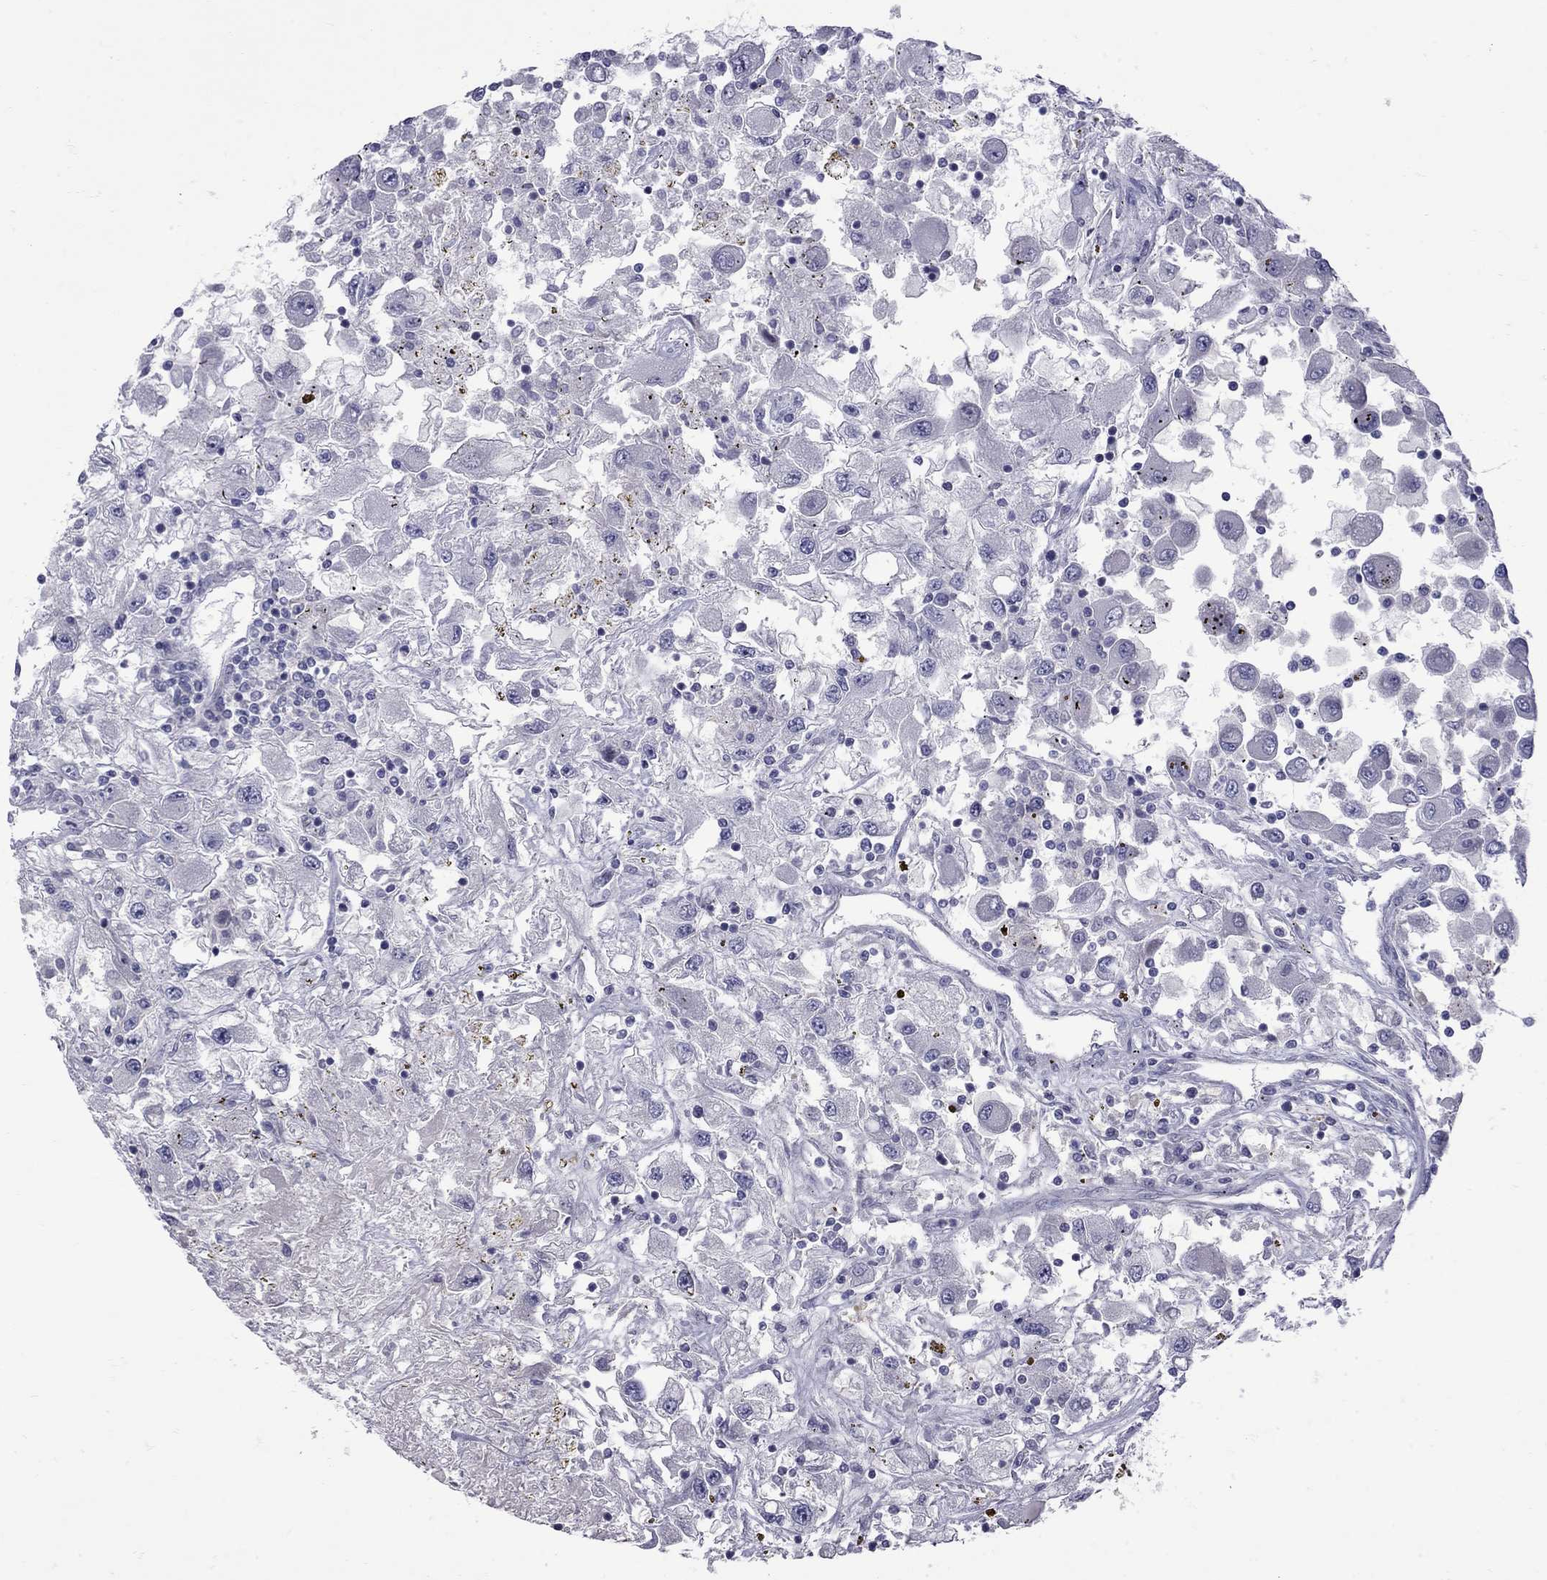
{"staining": {"intensity": "negative", "quantity": "none", "location": "none"}, "tissue": "renal cancer", "cell_type": "Tumor cells", "image_type": "cancer", "snomed": [{"axis": "morphology", "description": "Adenocarcinoma, NOS"}, {"axis": "topography", "description": "Kidney"}], "caption": "High power microscopy micrograph of an IHC micrograph of renal cancer, revealing no significant expression in tumor cells. (DAB immunohistochemistry (IHC), high magnification).", "gene": "NRARP", "patient": {"sex": "female", "age": 67}}